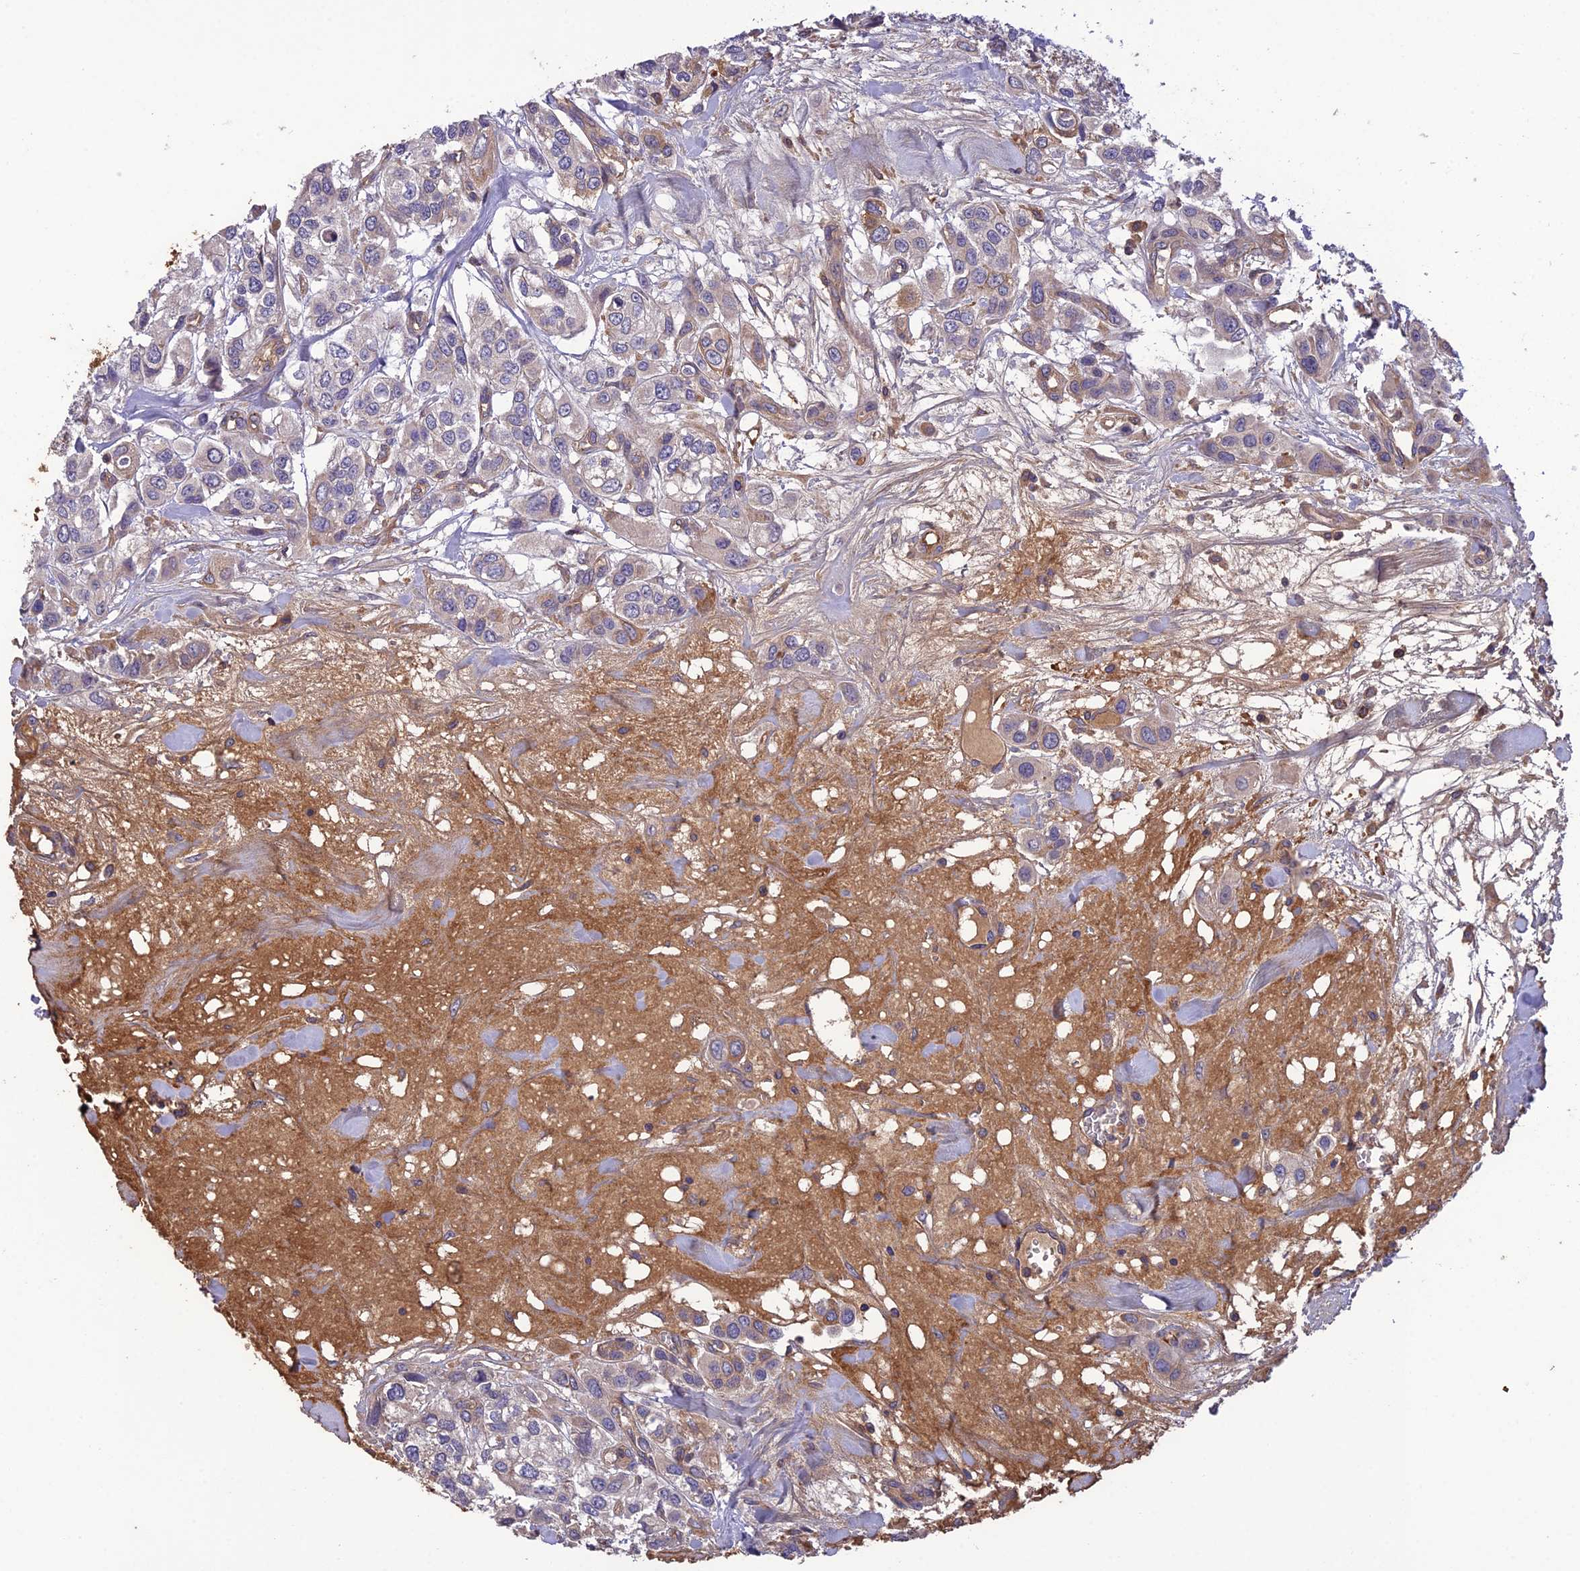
{"staining": {"intensity": "weak", "quantity": "<25%", "location": "cytoplasmic/membranous"}, "tissue": "urothelial cancer", "cell_type": "Tumor cells", "image_type": "cancer", "snomed": [{"axis": "morphology", "description": "Urothelial carcinoma, High grade"}, {"axis": "topography", "description": "Urinary bladder"}], "caption": "This image is of urothelial carcinoma (high-grade) stained with immunohistochemistry to label a protein in brown with the nuclei are counter-stained blue. There is no expression in tumor cells.", "gene": "MIOS", "patient": {"sex": "male", "age": 67}}